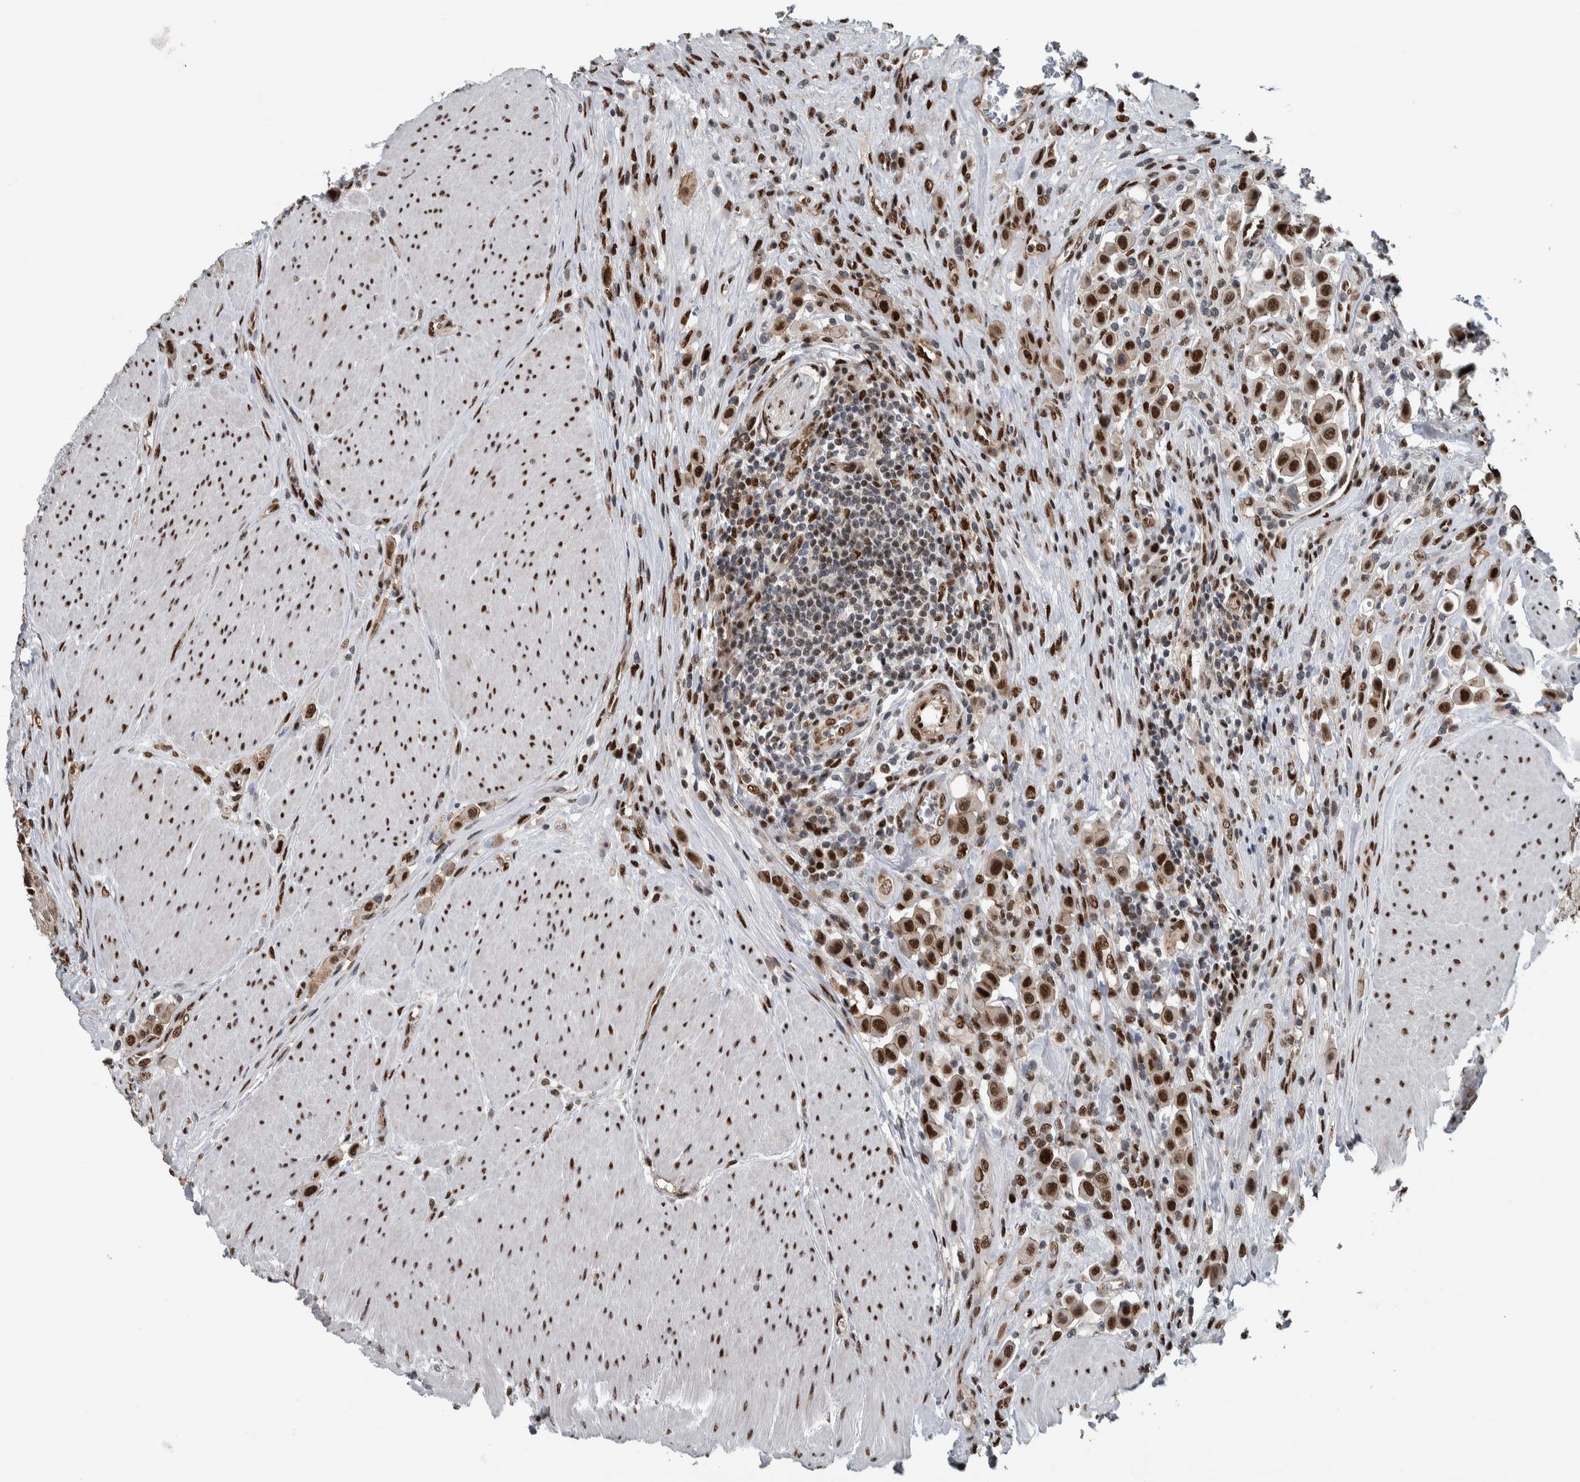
{"staining": {"intensity": "strong", "quantity": ">75%", "location": "nuclear"}, "tissue": "urothelial cancer", "cell_type": "Tumor cells", "image_type": "cancer", "snomed": [{"axis": "morphology", "description": "Urothelial carcinoma, High grade"}, {"axis": "topography", "description": "Urinary bladder"}], "caption": "Immunohistochemistry staining of urothelial carcinoma (high-grade), which demonstrates high levels of strong nuclear expression in approximately >75% of tumor cells indicating strong nuclear protein positivity. The staining was performed using DAB (brown) for protein detection and nuclei were counterstained in hematoxylin (blue).", "gene": "FAM135B", "patient": {"sex": "male", "age": 50}}